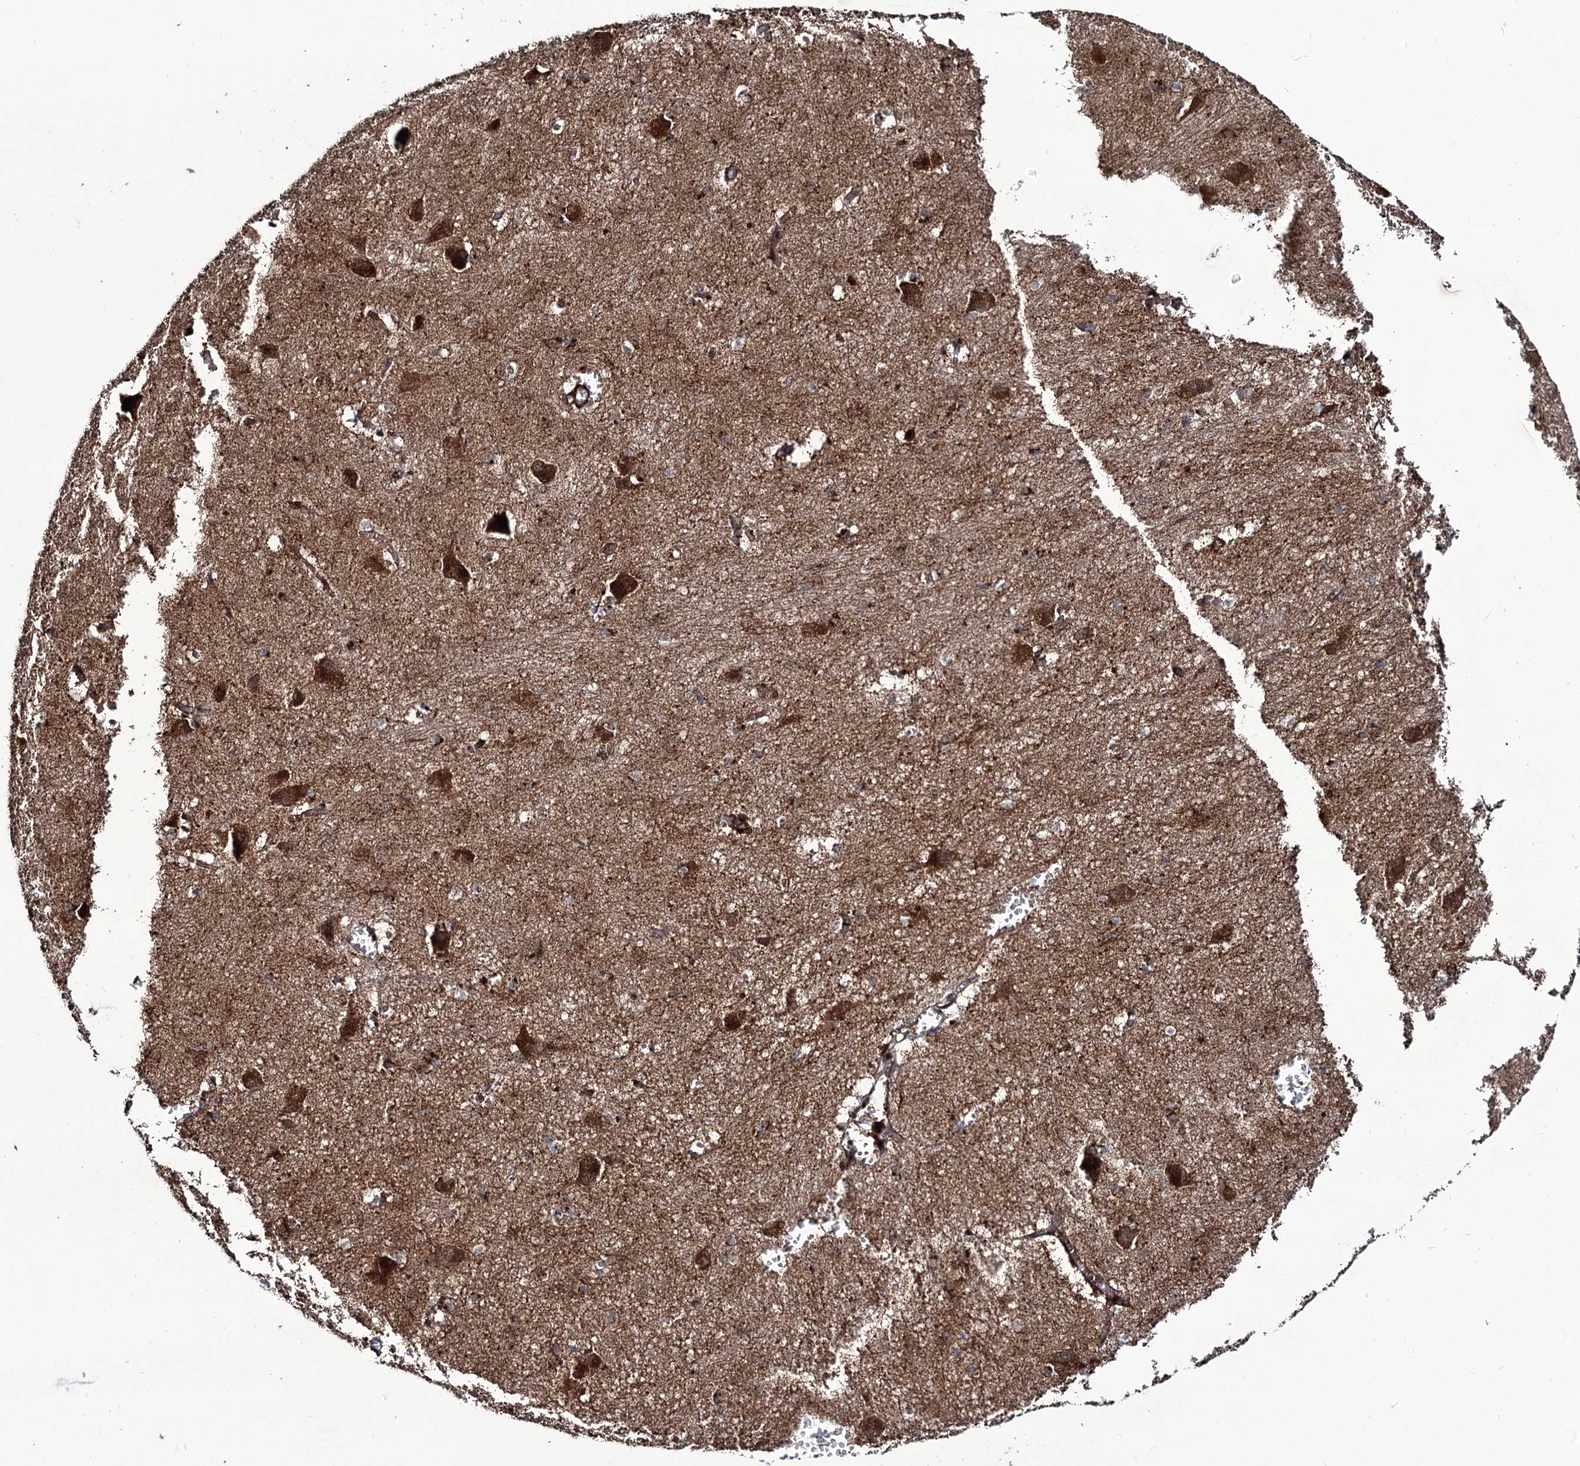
{"staining": {"intensity": "moderate", "quantity": "<25%", "location": "cytoplasmic/membranous"}, "tissue": "caudate", "cell_type": "Glial cells", "image_type": "normal", "snomed": [{"axis": "morphology", "description": "Normal tissue, NOS"}, {"axis": "topography", "description": "Lateral ventricle wall"}], "caption": "DAB (3,3'-diaminobenzidine) immunohistochemical staining of normal human caudate shows moderate cytoplasmic/membranous protein positivity in approximately <25% of glial cells.", "gene": "TUBGCP5", "patient": {"sex": "male", "age": 37}}